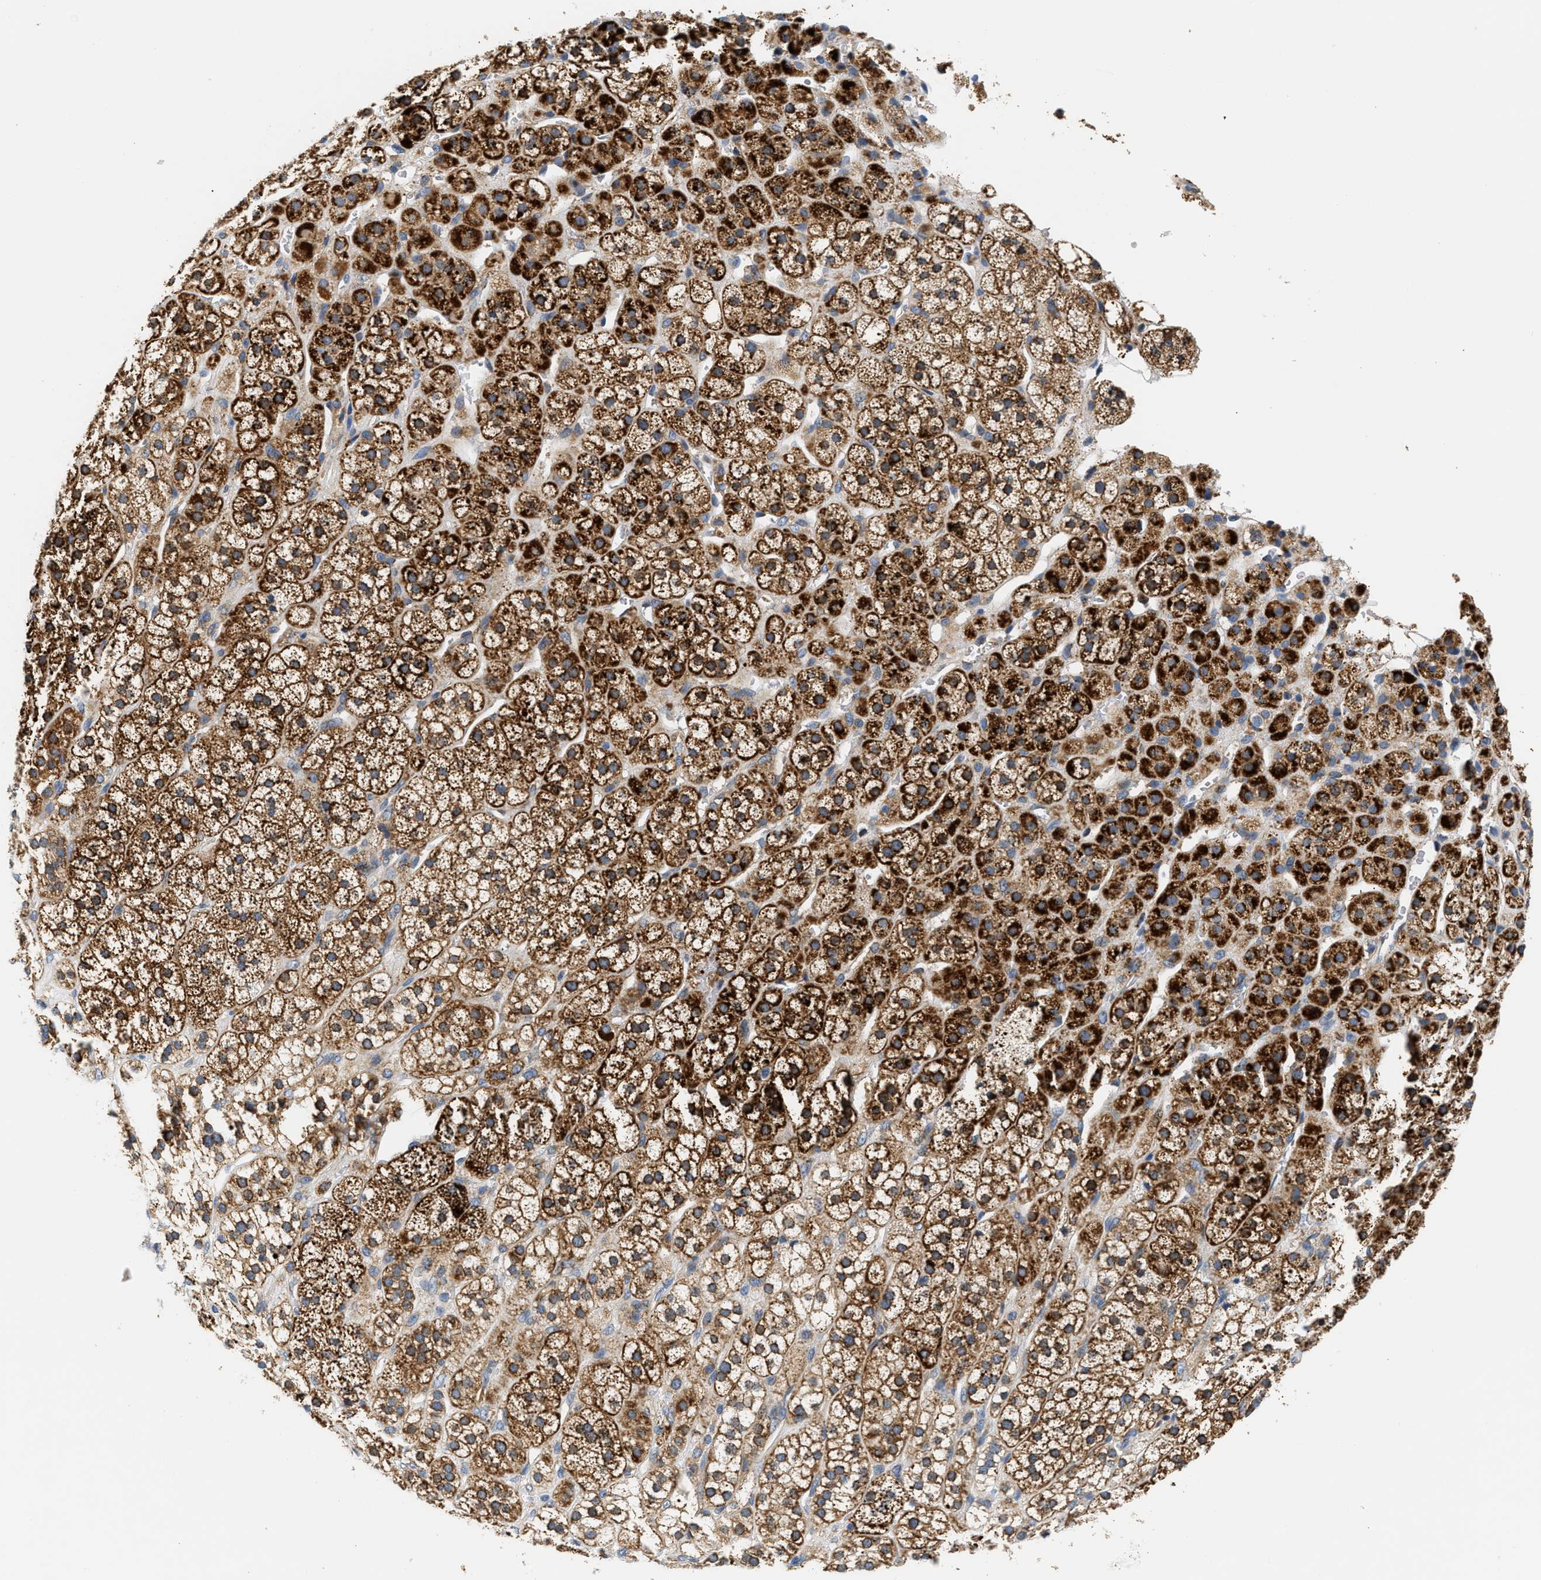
{"staining": {"intensity": "strong", "quantity": ">75%", "location": "cytoplasmic/membranous"}, "tissue": "adrenal gland", "cell_type": "Glandular cells", "image_type": "normal", "snomed": [{"axis": "morphology", "description": "Normal tissue, NOS"}, {"axis": "topography", "description": "Adrenal gland"}], "caption": "Immunohistochemical staining of unremarkable adrenal gland exhibits high levels of strong cytoplasmic/membranous positivity in approximately >75% of glandular cells. (DAB IHC with brightfield microscopy, high magnification).", "gene": "HDHD3", "patient": {"sex": "male", "age": 56}}